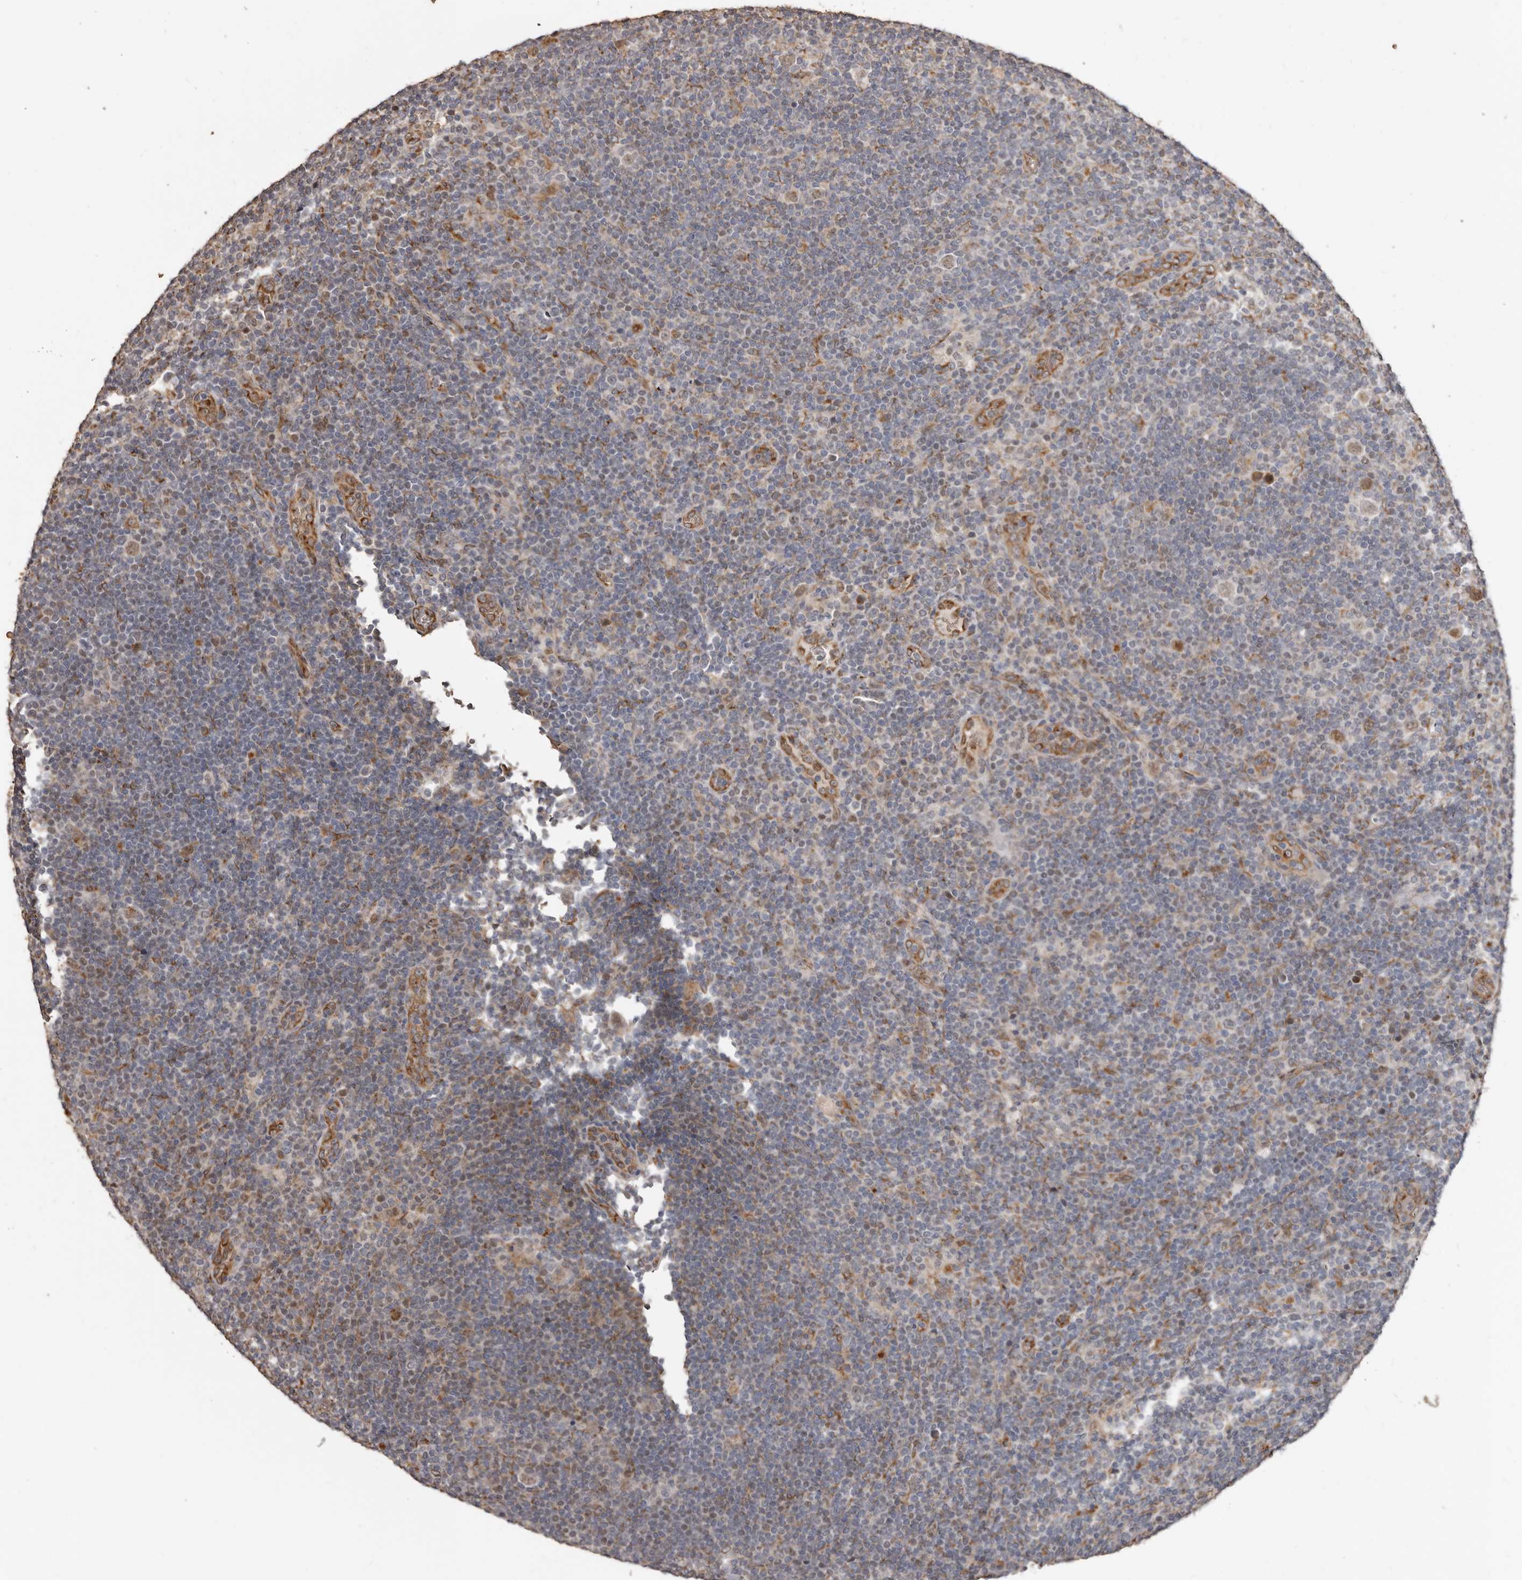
{"staining": {"intensity": "weak", "quantity": ">75%", "location": "cytoplasmic/membranous,nuclear"}, "tissue": "lymphoma", "cell_type": "Tumor cells", "image_type": "cancer", "snomed": [{"axis": "morphology", "description": "Hodgkin's disease, NOS"}, {"axis": "topography", "description": "Lymph node"}], "caption": "Immunohistochemical staining of Hodgkin's disease shows weak cytoplasmic/membranous and nuclear protein staining in approximately >75% of tumor cells. (IHC, brightfield microscopy, high magnification).", "gene": "ENTREP1", "patient": {"sex": "female", "age": 57}}